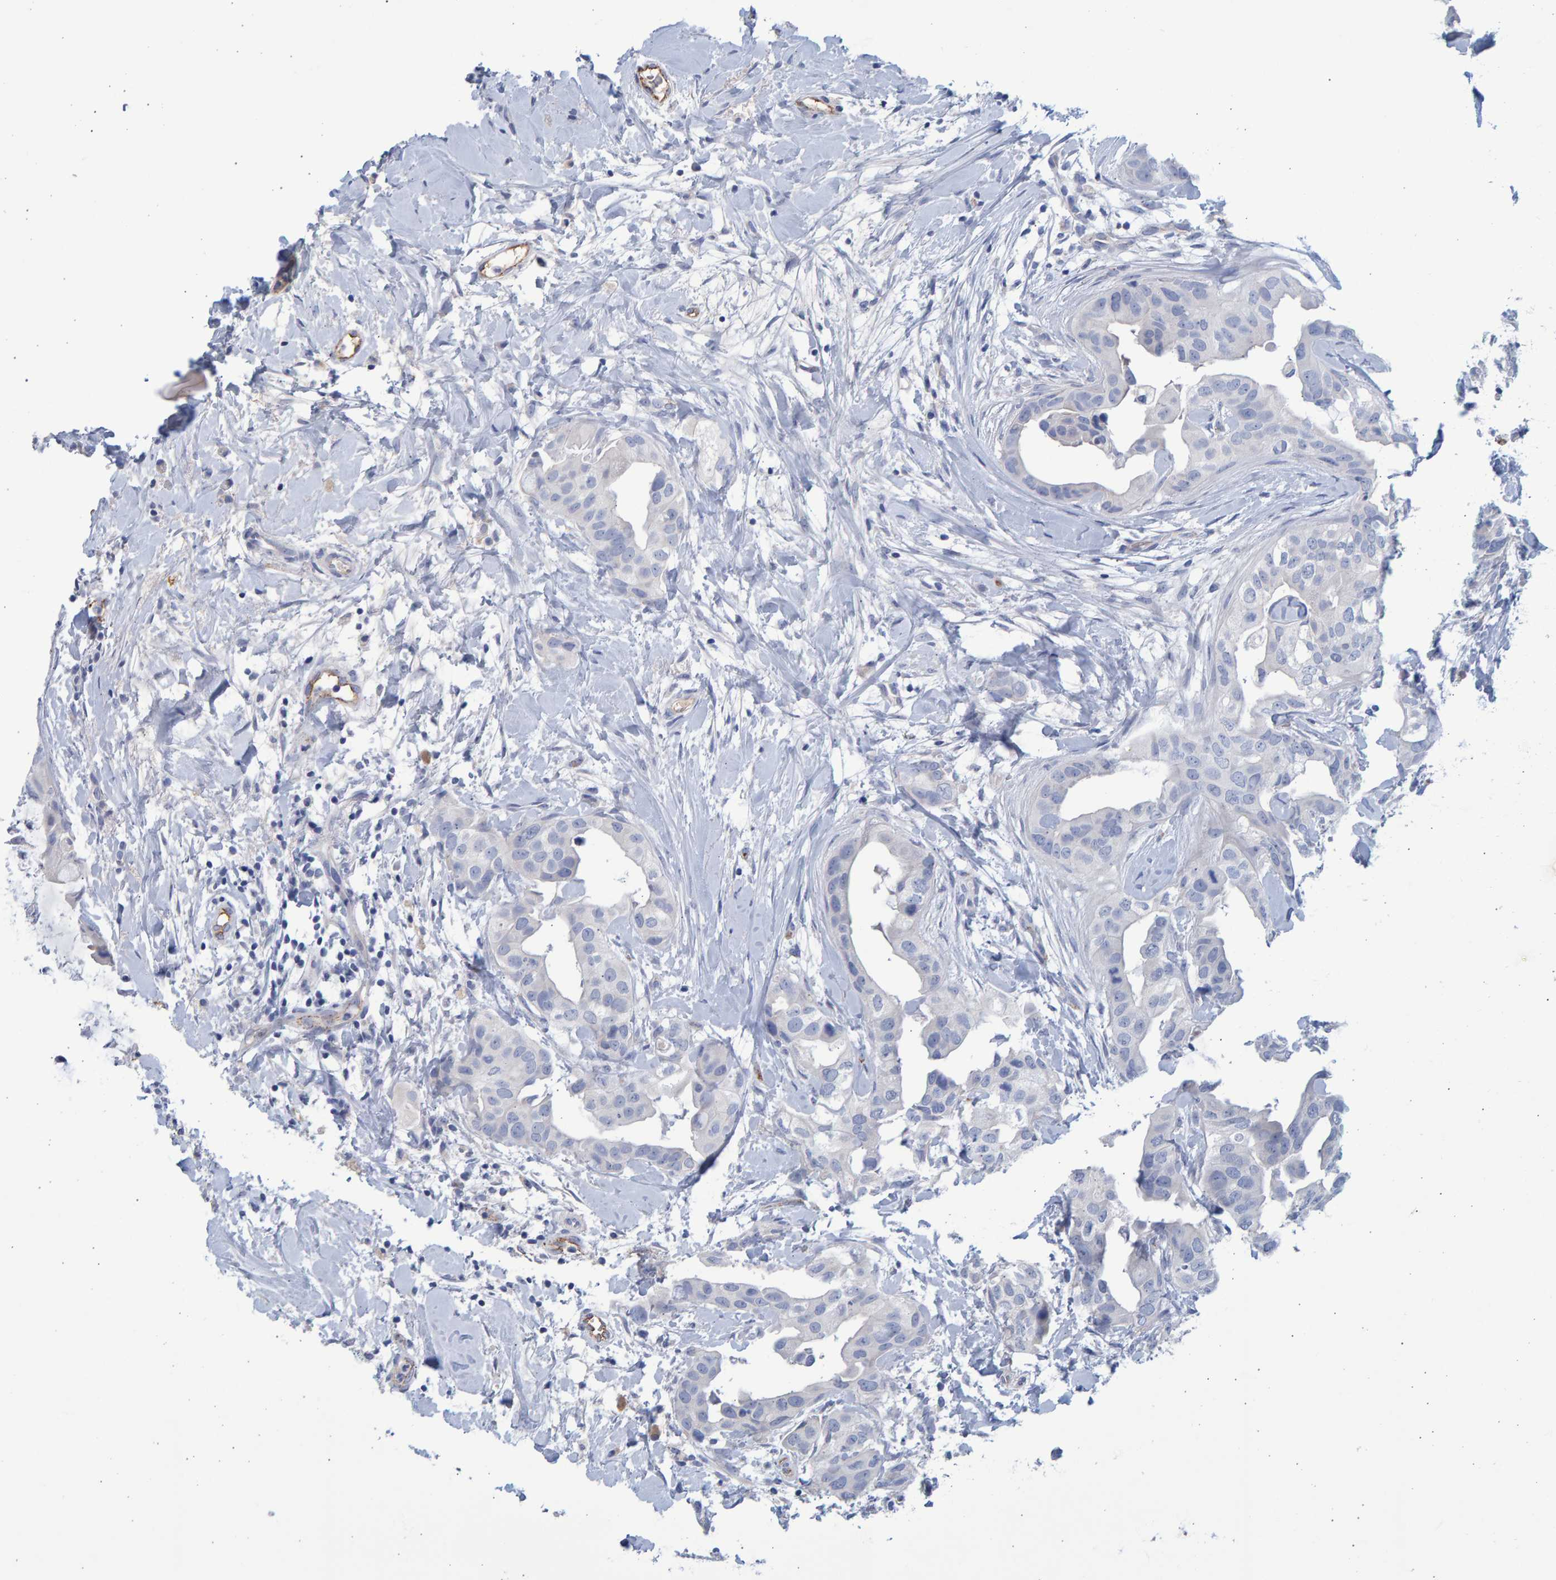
{"staining": {"intensity": "negative", "quantity": "none", "location": "none"}, "tissue": "breast cancer", "cell_type": "Tumor cells", "image_type": "cancer", "snomed": [{"axis": "morphology", "description": "Duct carcinoma"}, {"axis": "topography", "description": "Breast"}], "caption": "A high-resolution image shows IHC staining of breast cancer (infiltrating ductal carcinoma), which shows no significant expression in tumor cells.", "gene": "SLC34A3", "patient": {"sex": "female", "age": 40}}